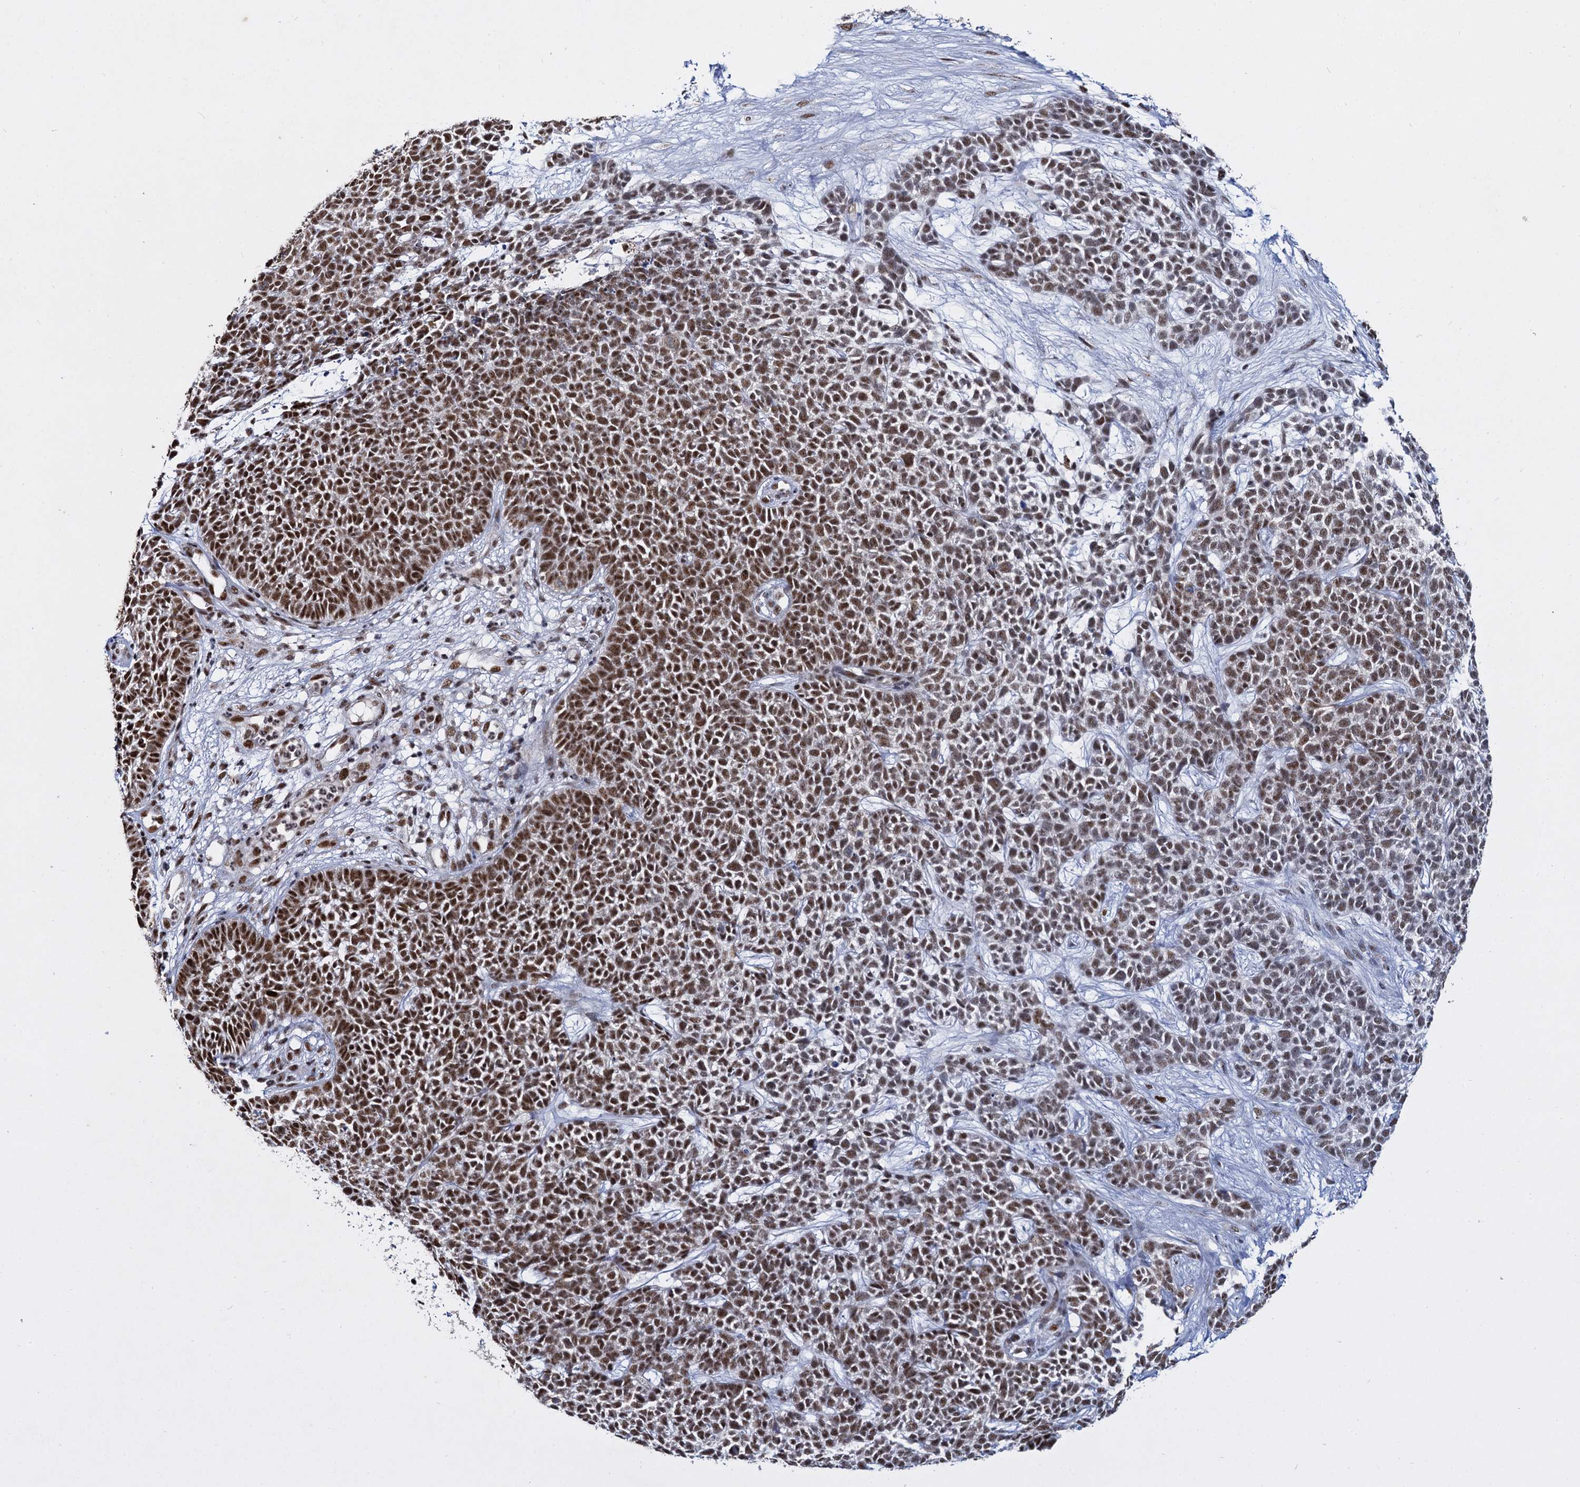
{"staining": {"intensity": "moderate", "quantity": "25%-75%", "location": "nuclear"}, "tissue": "skin cancer", "cell_type": "Tumor cells", "image_type": "cancer", "snomed": [{"axis": "morphology", "description": "Basal cell carcinoma"}, {"axis": "topography", "description": "Skin"}], "caption": "High-magnification brightfield microscopy of basal cell carcinoma (skin) stained with DAB (3,3'-diaminobenzidine) (brown) and counterstained with hematoxylin (blue). tumor cells exhibit moderate nuclear positivity is identified in approximately25%-75% of cells.", "gene": "RPUSD4", "patient": {"sex": "female", "age": 84}}